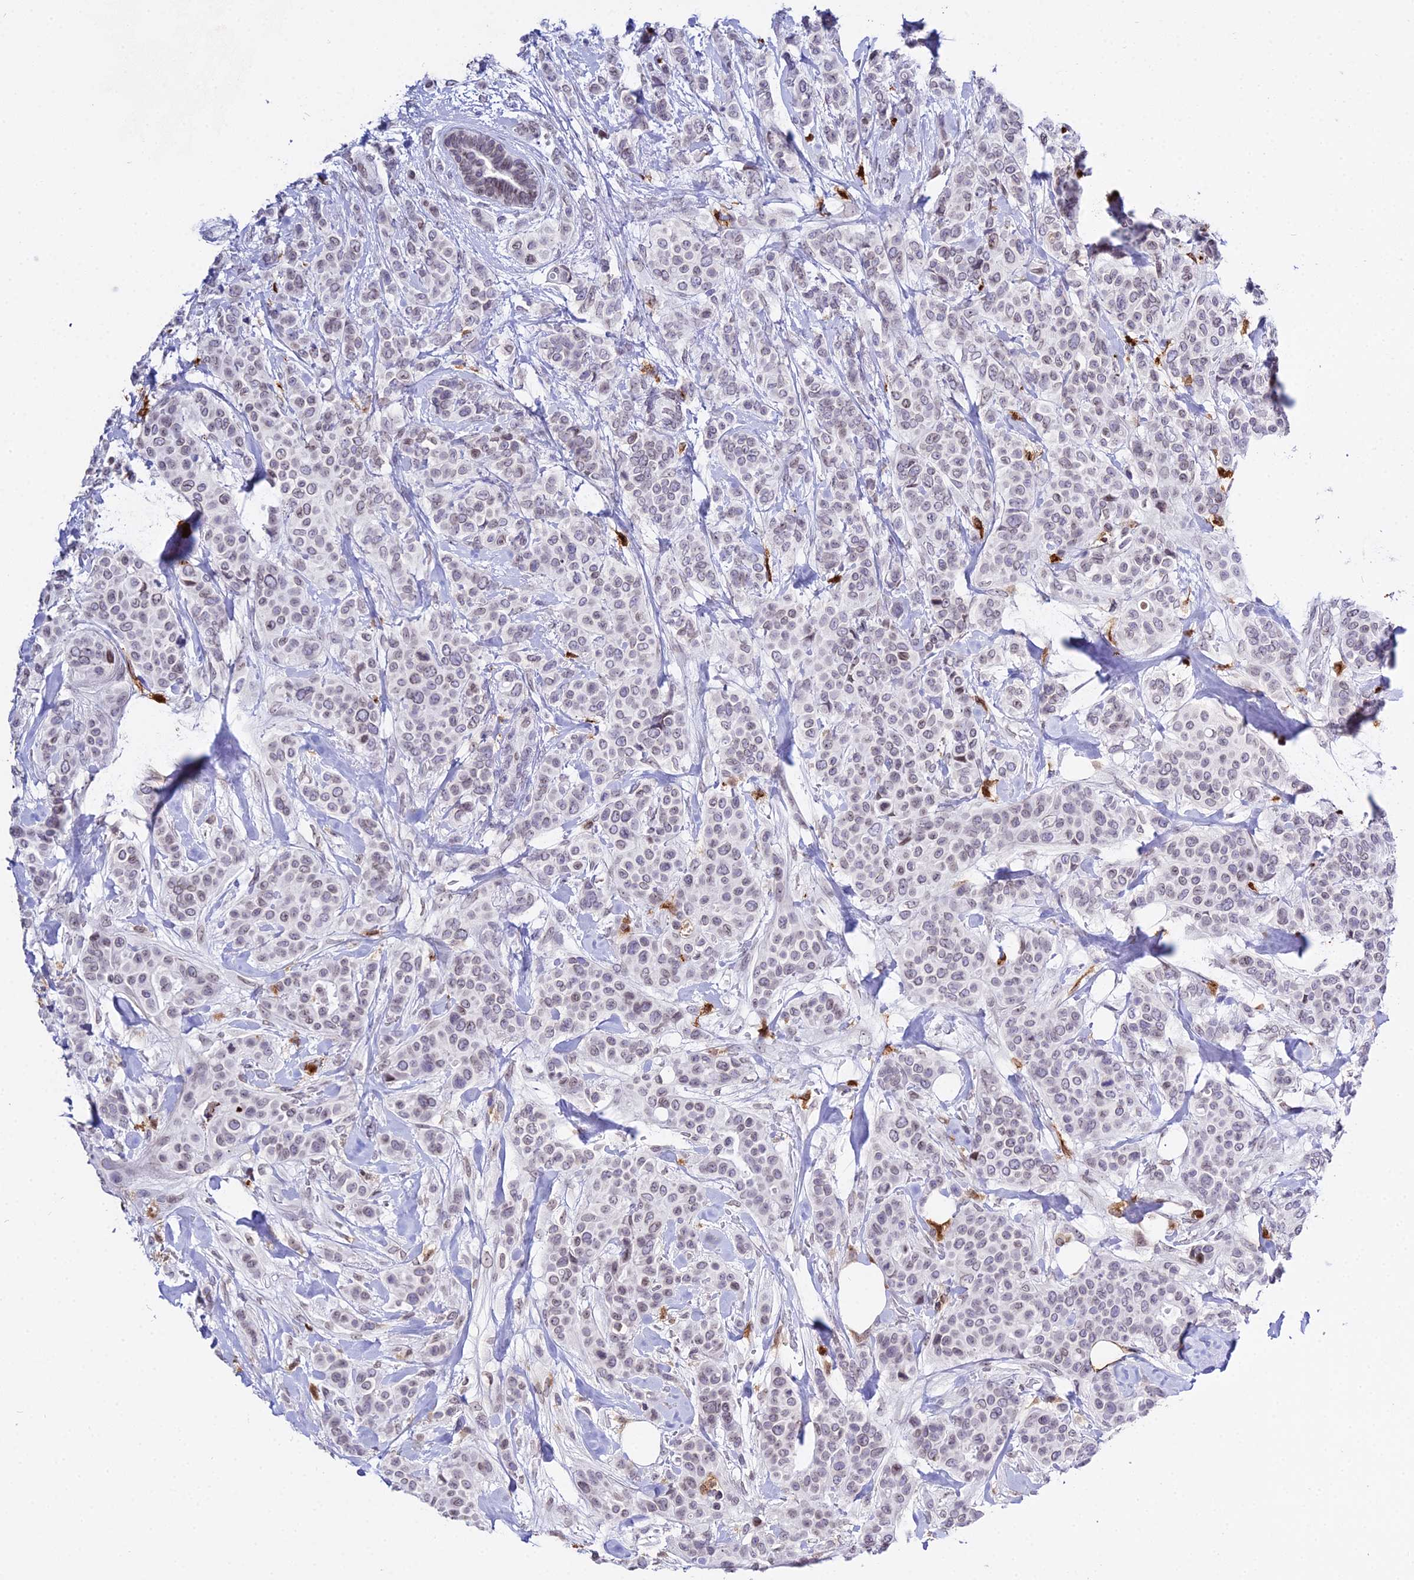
{"staining": {"intensity": "negative", "quantity": "none", "location": "none"}, "tissue": "breast cancer", "cell_type": "Tumor cells", "image_type": "cancer", "snomed": [{"axis": "morphology", "description": "Lobular carcinoma"}, {"axis": "topography", "description": "Breast"}], "caption": "Human breast lobular carcinoma stained for a protein using immunohistochemistry demonstrates no staining in tumor cells.", "gene": "MCM10", "patient": {"sex": "female", "age": 51}}